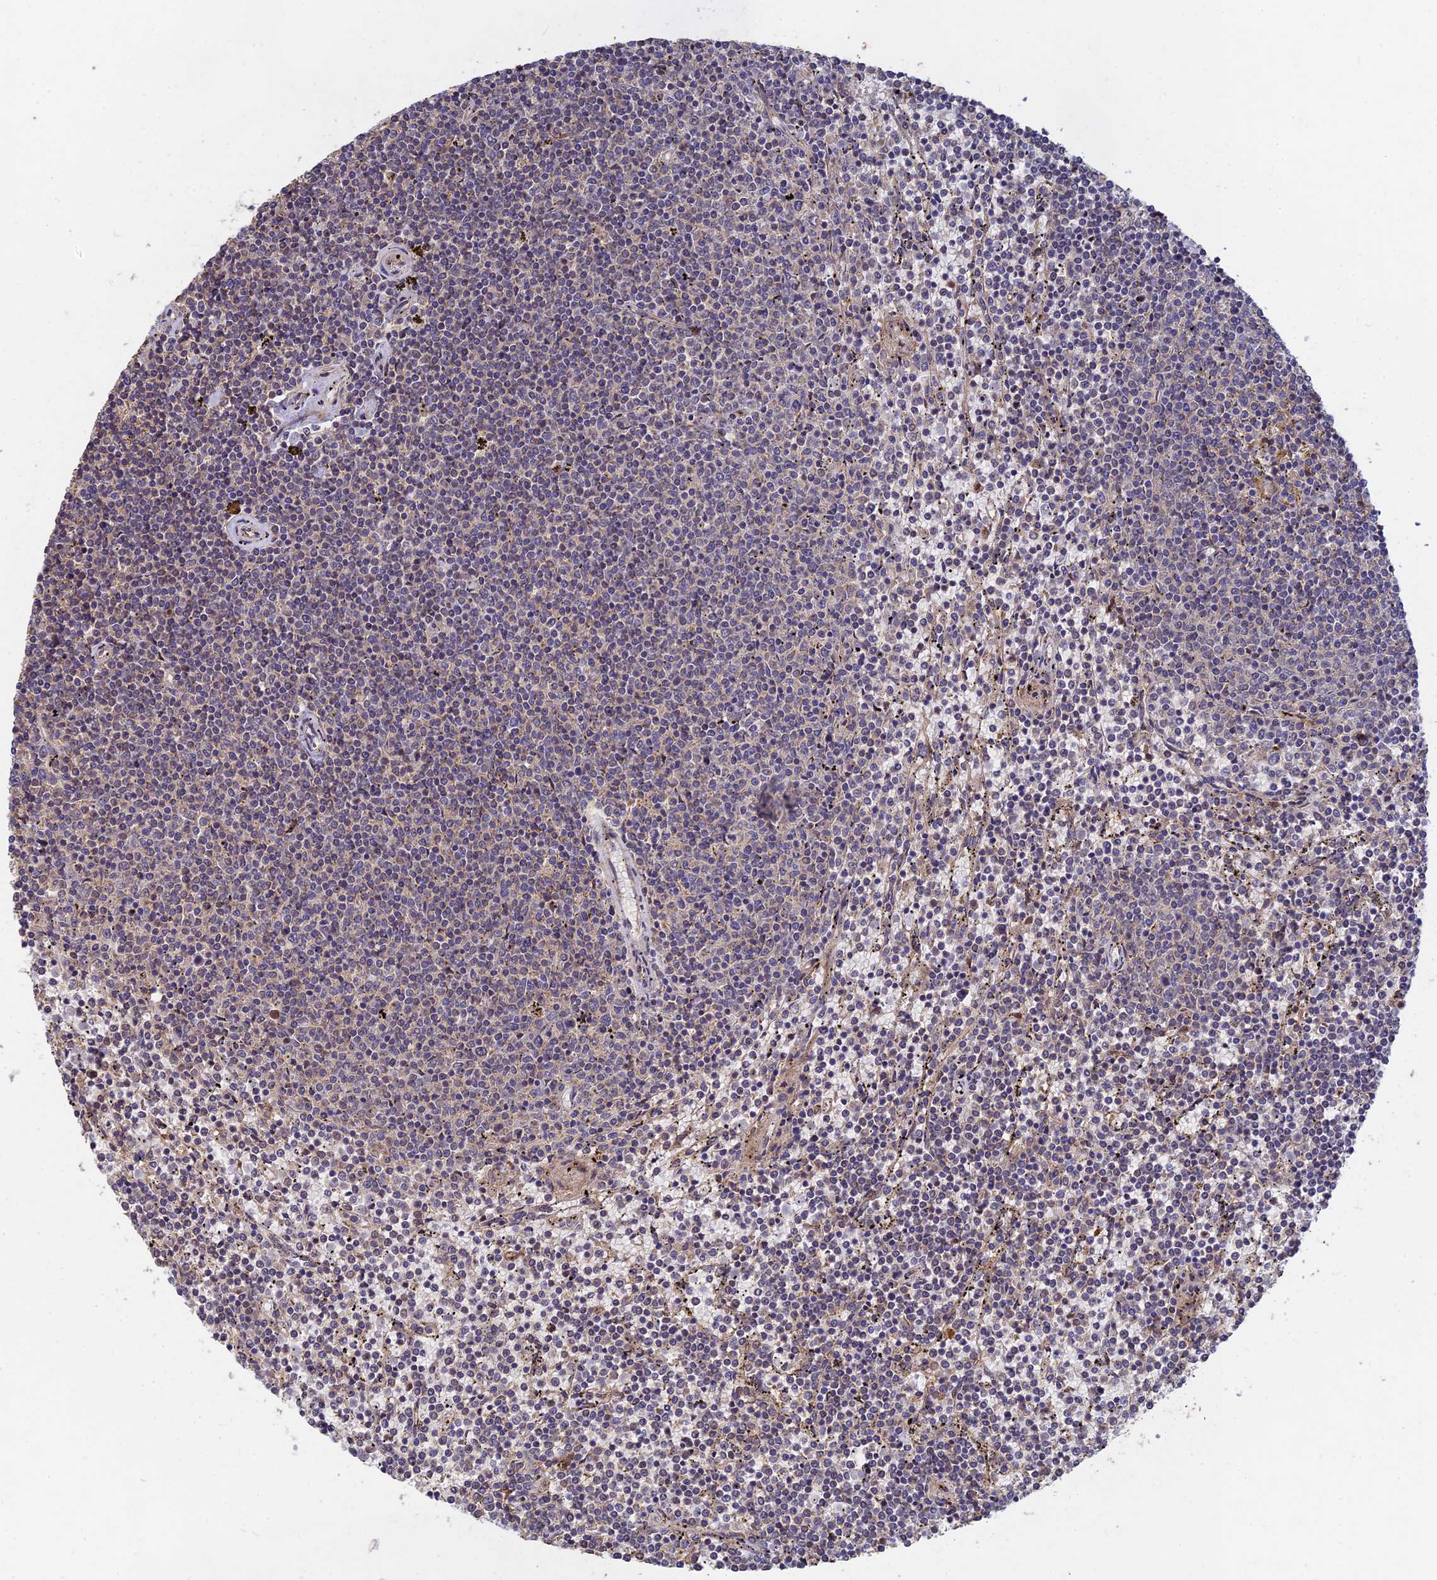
{"staining": {"intensity": "negative", "quantity": "none", "location": "none"}, "tissue": "lymphoma", "cell_type": "Tumor cells", "image_type": "cancer", "snomed": [{"axis": "morphology", "description": "Malignant lymphoma, non-Hodgkin's type, Low grade"}, {"axis": "topography", "description": "Spleen"}], "caption": "Micrograph shows no protein positivity in tumor cells of malignant lymphoma, non-Hodgkin's type (low-grade) tissue.", "gene": "SLC38A11", "patient": {"sex": "female", "age": 50}}